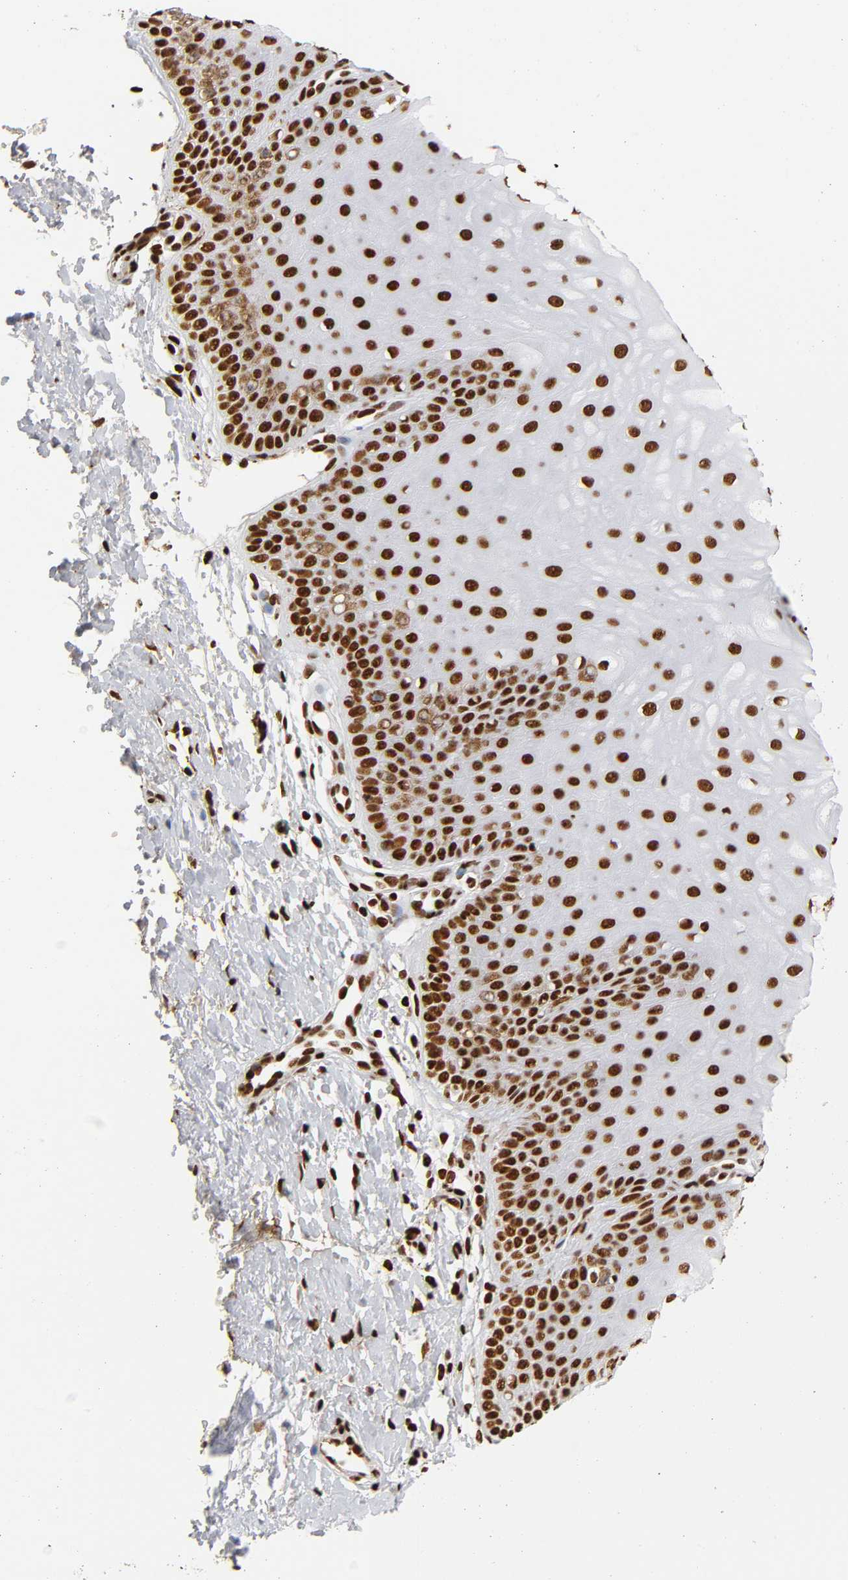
{"staining": {"intensity": "strong", "quantity": ">75%", "location": "nuclear"}, "tissue": "cervix", "cell_type": "Glandular cells", "image_type": "normal", "snomed": [{"axis": "morphology", "description": "Normal tissue, NOS"}, {"axis": "topography", "description": "Cervix"}], "caption": "This photomicrograph demonstrates immunohistochemistry staining of unremarkable human cervix, with high strong nuclear staining in about >75% of glandular cells.", "gene": "XRCC6", "patient": {"sex": "female", "age": 55}}